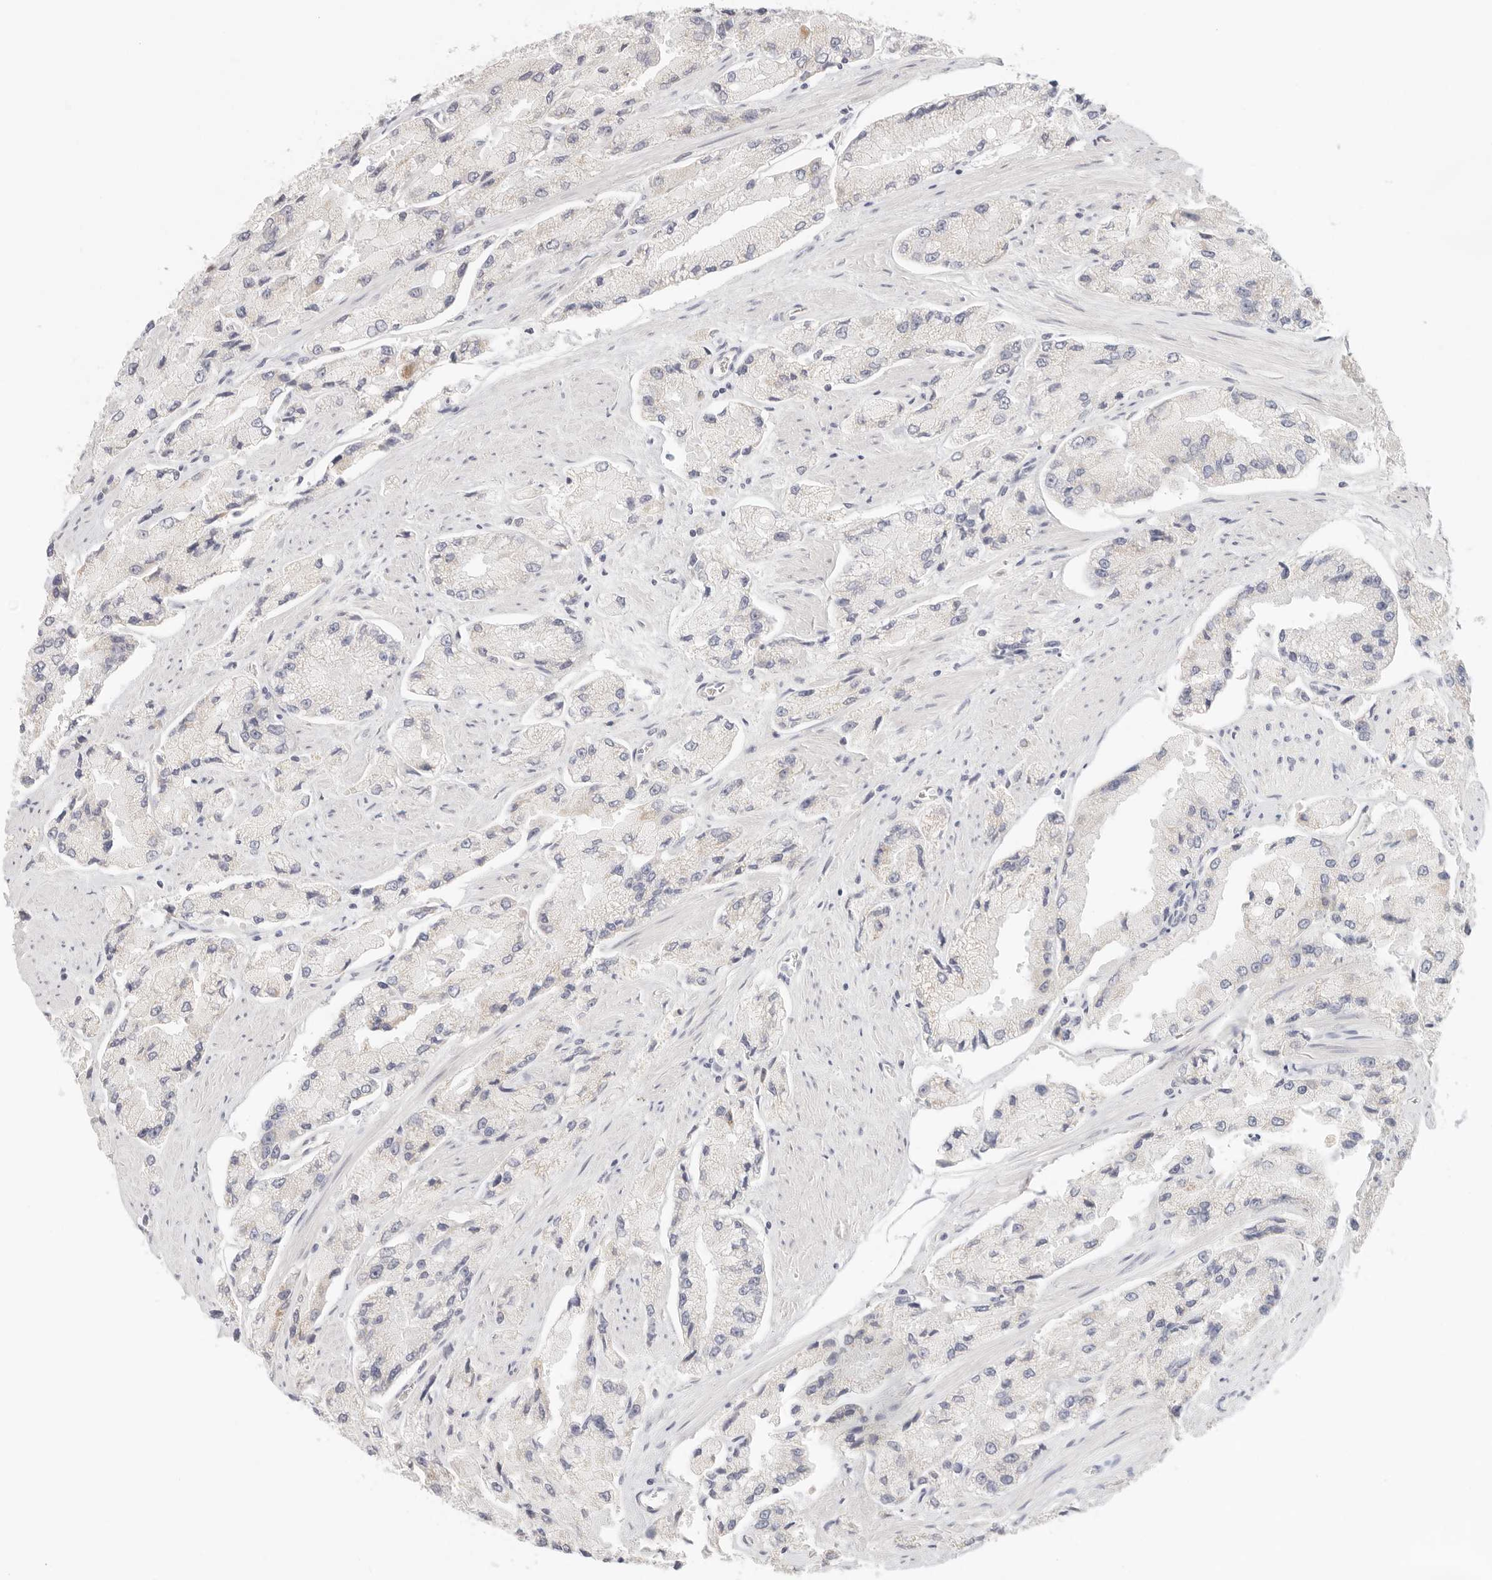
{"staining": {"intensity": "weak", "quantity": "<25%", "location": "cytoplasmic/membranous"}, "tissue": "prostate cancer", "cell_type": "Tumor cells", "image_type": "cancer", "snomed": [{"axis": "morphology", "description": "Adenocarcinoma, High grade"}, {"axis": "topography", "description": "Prostate"}], "caption": "IHC of human prostate cancer exhibits no staining in tumor cells.", "gene": "SPHK1", "patient": {"sex": "male", "age": 58}}